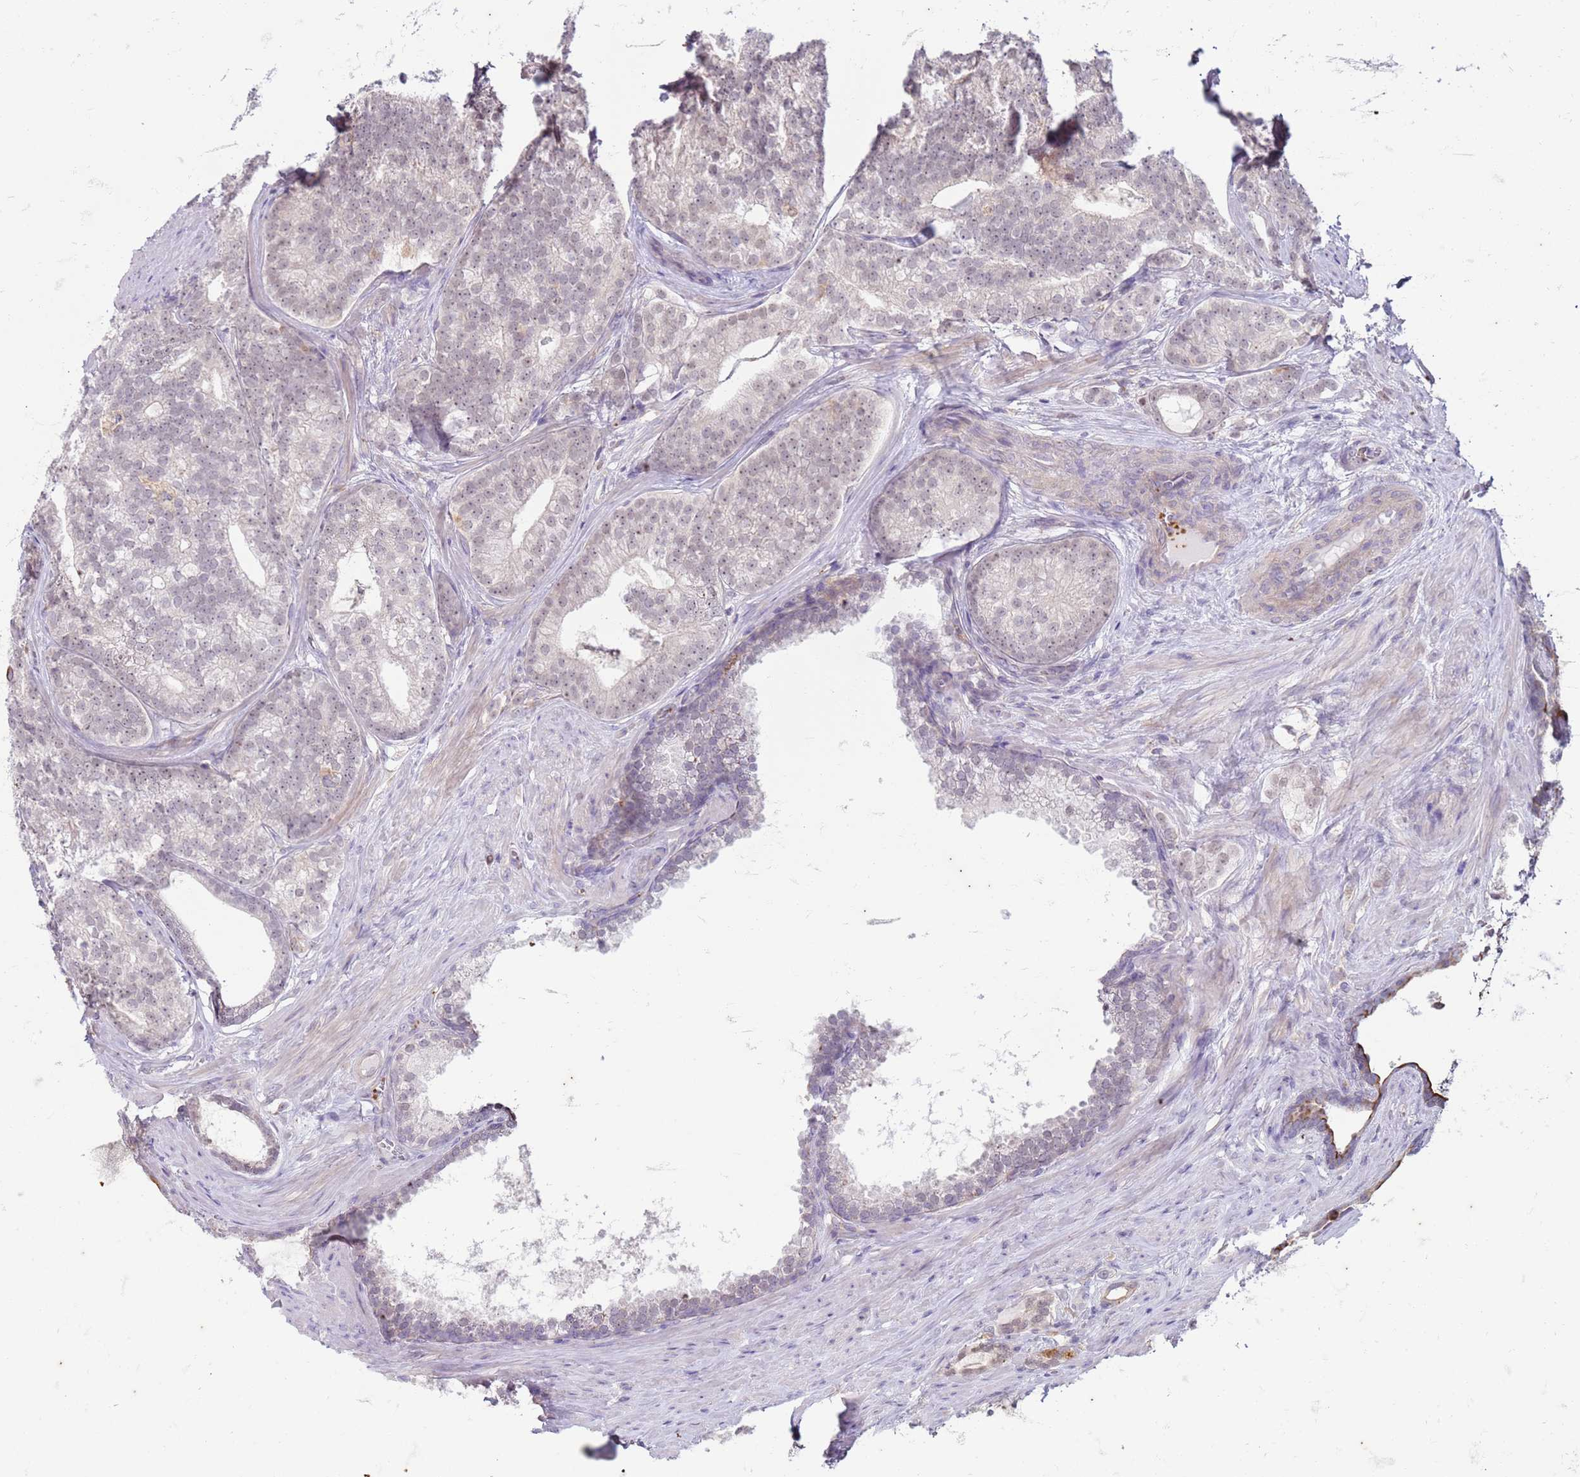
{"staining": {"intensity": "negative", "quantity": "none", "location": "none"}, "tissue": "prostate cancer", "cell_type": "Tumor cells", "image_type": "cancer", "snomed": [{"axis": "morphology", "description": "Adenocarcinoma, Low grade"}, {"axis": "topography", "description": "Prostate"}], "caption": "DAB immunohistochemical staining of prostate low-grade adenocarcinoma displays no significant positivity in tumor cells.", "gene": "SLC15A3", "patient": {"sex": "male", "age": 71}}